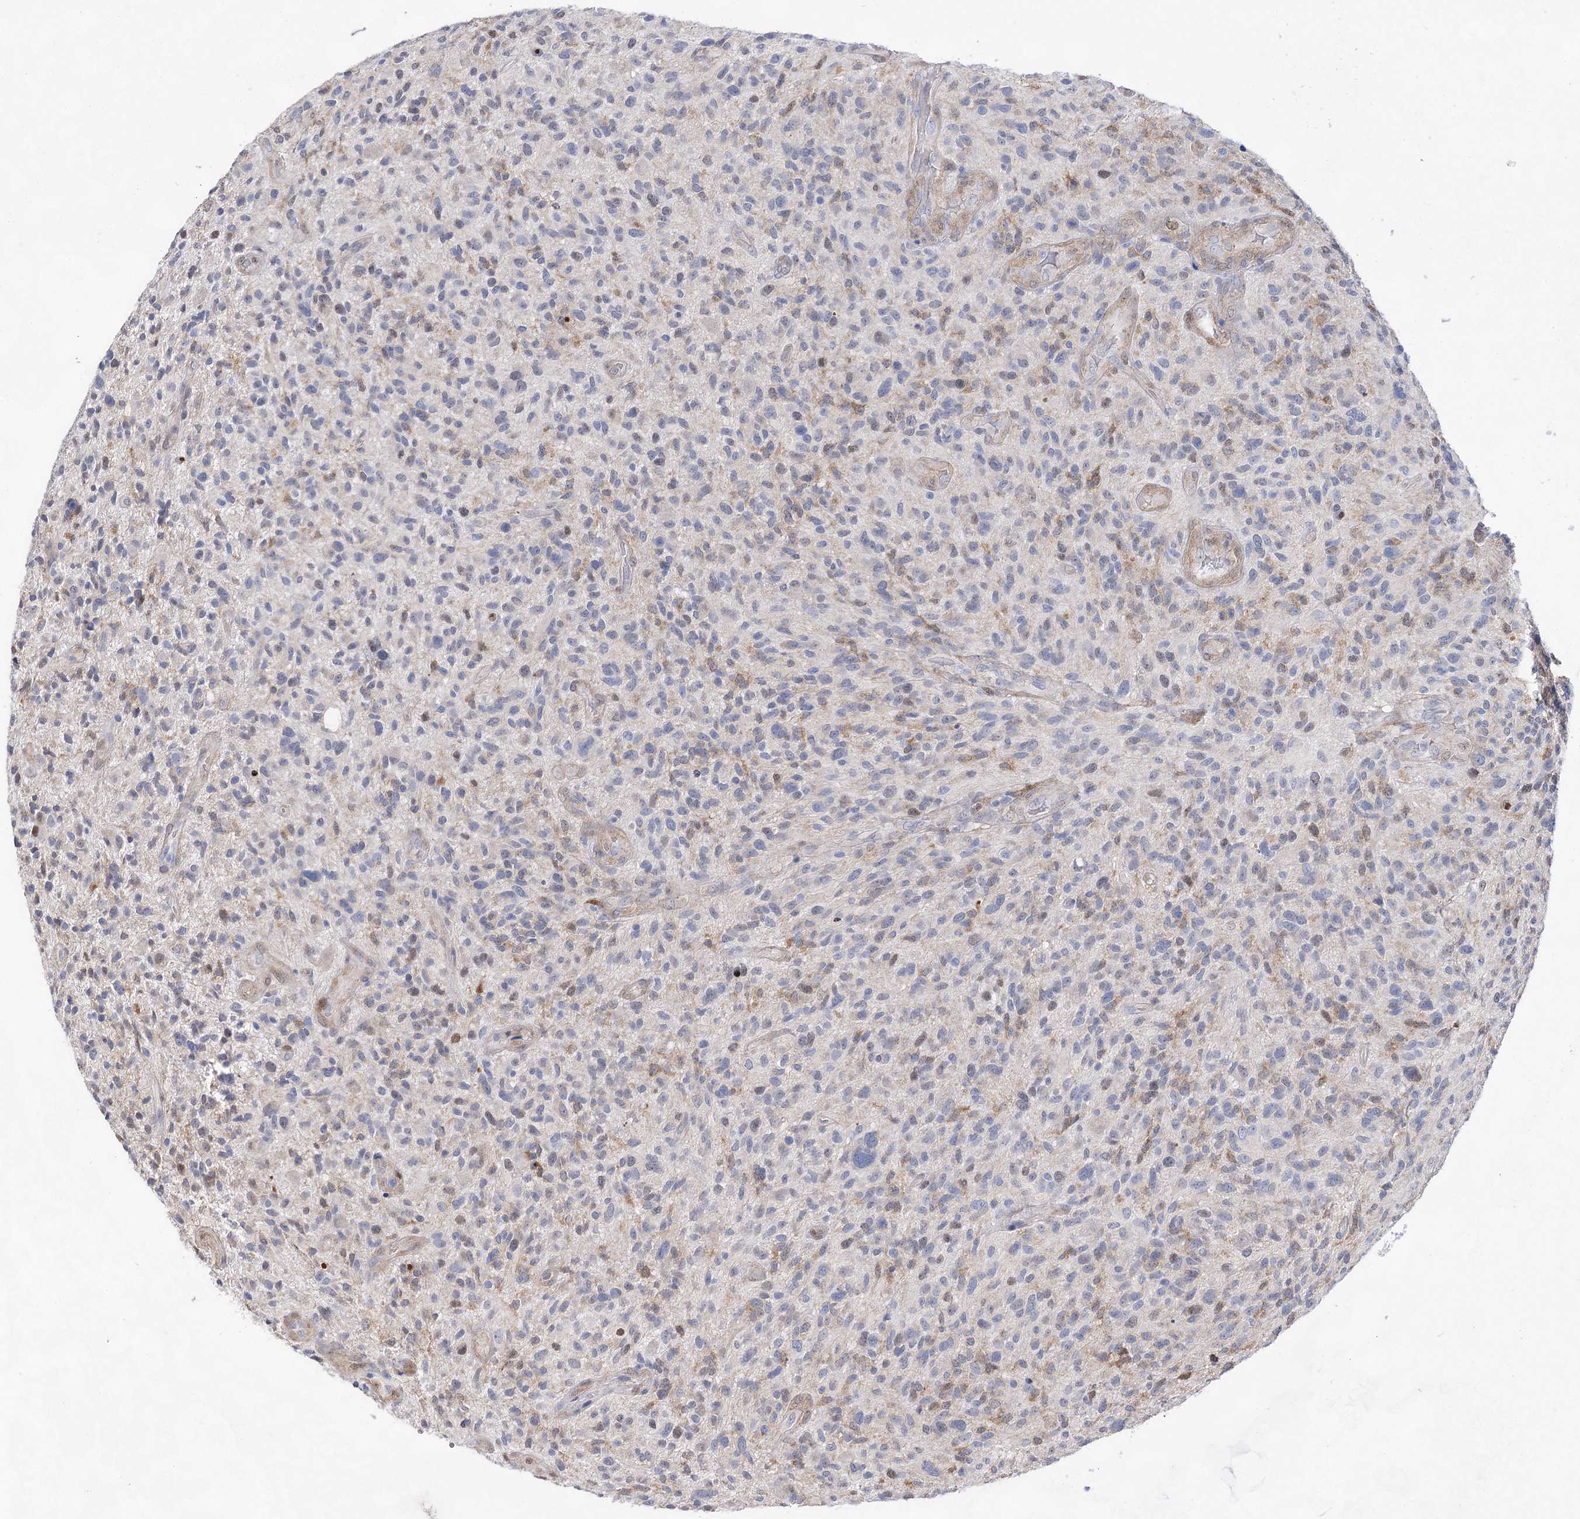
{"staining": {"intensity": "weak", "quantity": "<25%", "location": "cytoplasmic/membranous,nuclear"}, "tissue": "glioma", "cell_type": "Tumor cells", "image_type": "cancer", "snomed": [{"axis": "morphology", "description": "Glioma, malignant, High grade"}, {"axis": "topography", "description": "Brain"}], "caption": "High power microscopy photomicrograph of an immunohistochemistry (IHC) image of glioma, revealing no significant expression in tumor cells. The staining is performed using DAB brown chromogen with nuclei counter-stained in using hematoxylin.", "gene": "UGDH", "patient": {"sex": "male", "age": 47}}